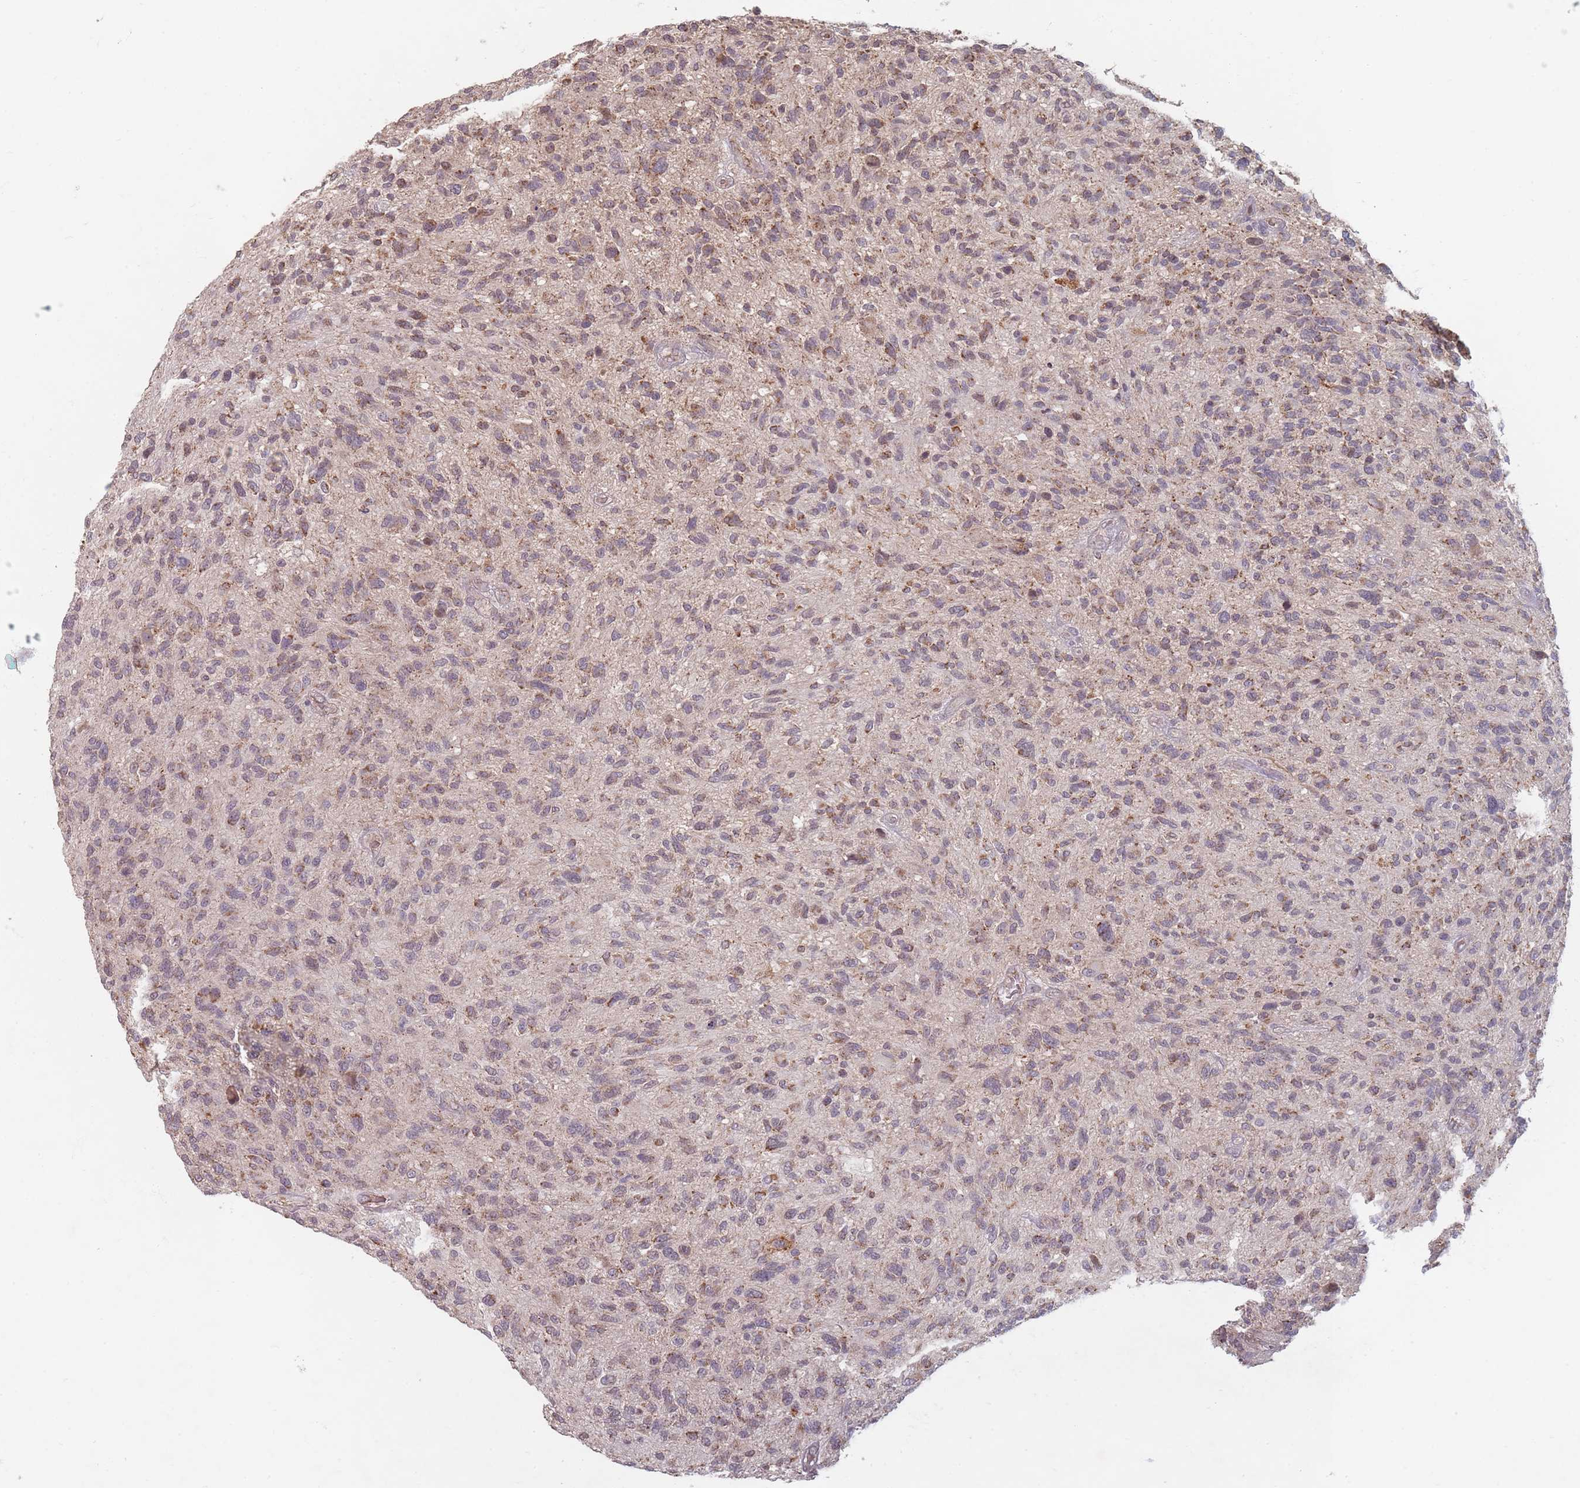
{"staining": {"intensity": "weak", "quantity": "25%-75%", "location": "cytoplasmic/membranous"}, "tissue": "glioma", "cell_type": "Tumor cells", "image_type": "cancer", "snomed": [{"axis": "morphology", "description": "Glioma, malignant, High grade"}, {"axis": "topography", "description": "Brain"}], "caption": "Protein staining of malignant glioma (high-grade) tissue demonstrates weak cytoplasmic/membranous staining in approximately 25%-75% of tumor cells.", "gene": "OR2M4", "patient": {"sex": "male", "age": 47}}